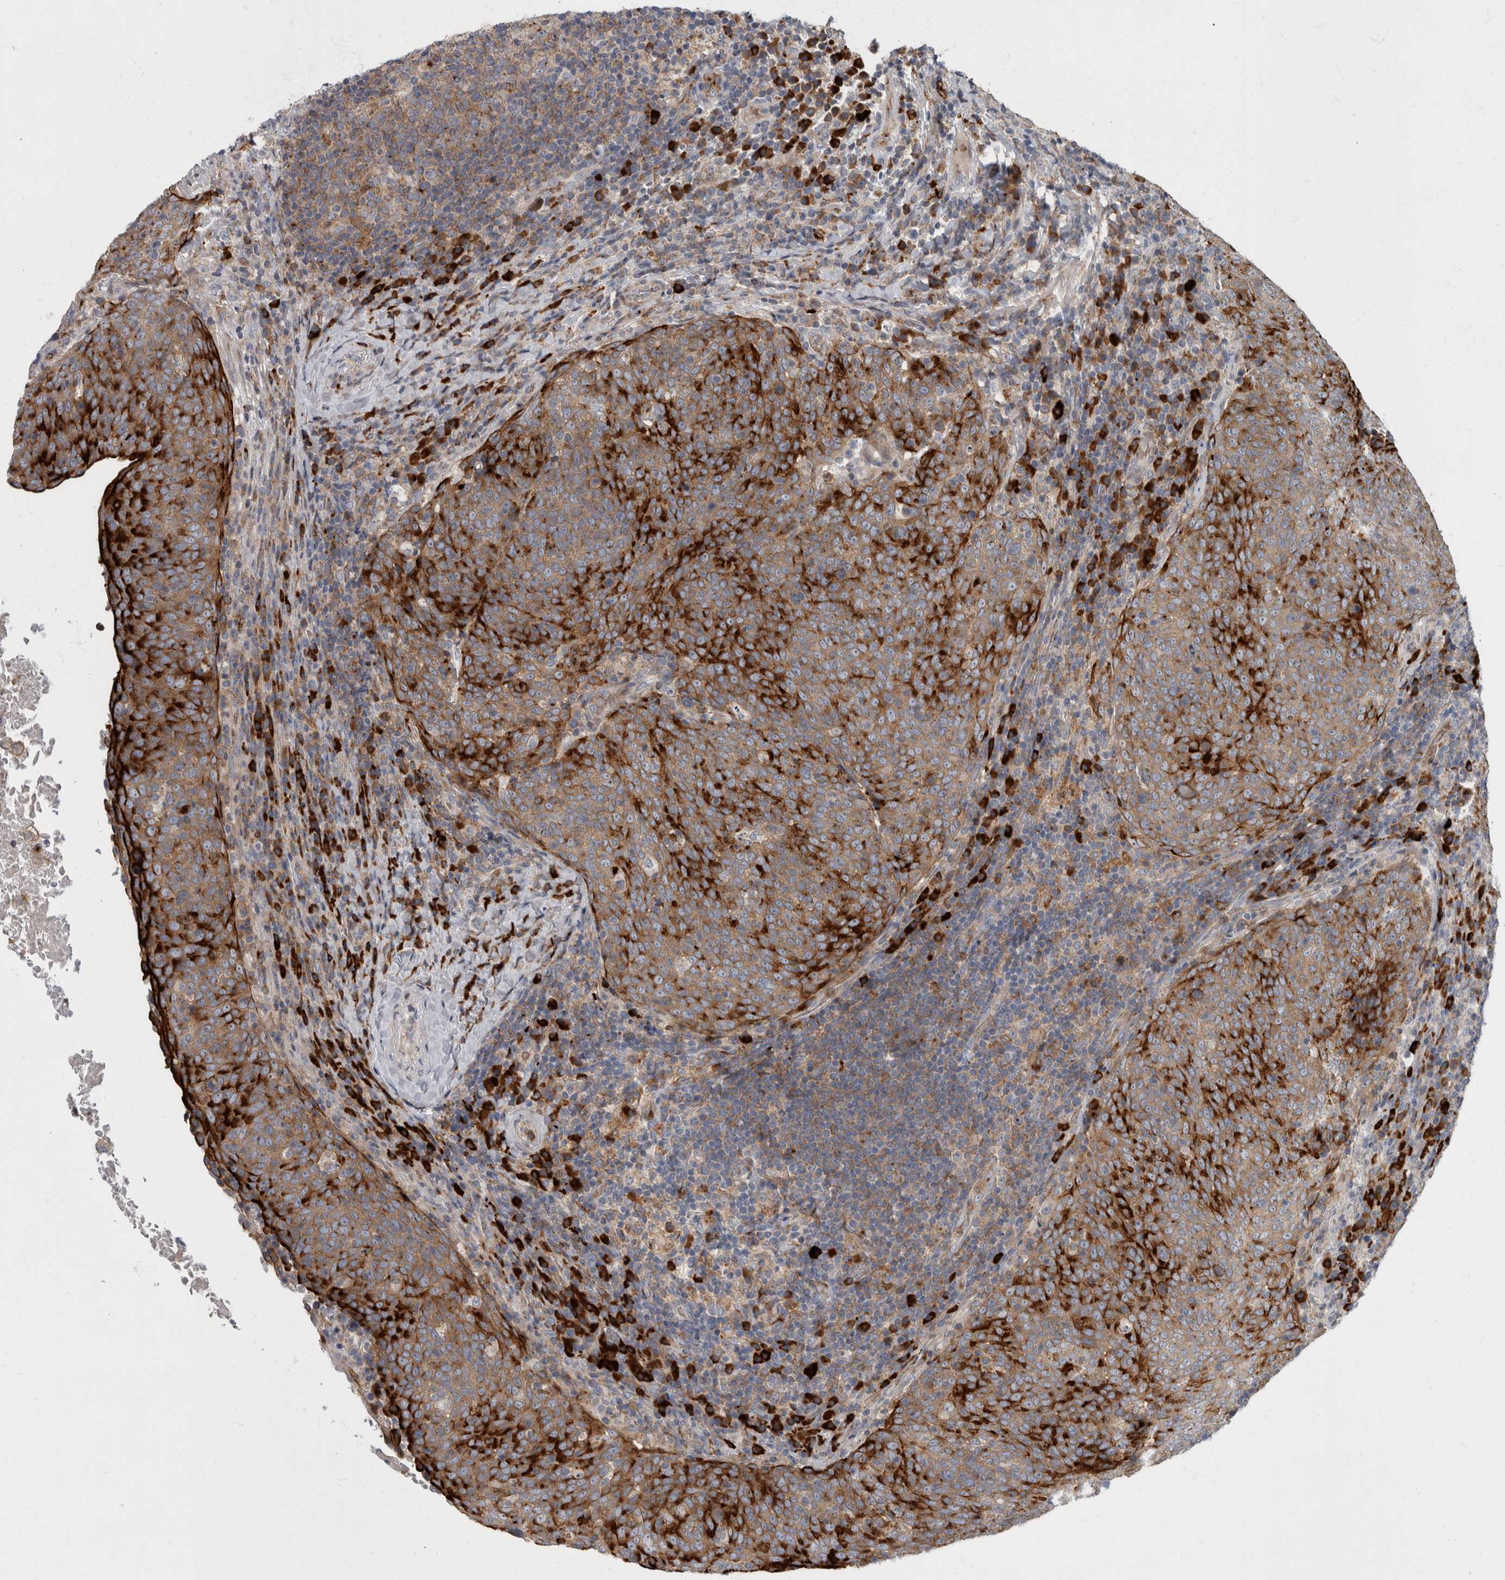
{"staining": {"intensity": "strong", "quantity": "25%-75%", "location": "cytoplasmic/membranous"}, "tissue": "head and neck cancer", "cell_type": "Tumor cells", "image_type": "cancer", "snomed": [{"axis": "morphology", "description": "Squamous cell carcinoma, NOS"}, {"axis": "morphology", "description": "Squamous cell carcinoma, metastatic, NOS"}, {"axis": "topography", "description": "Lymph node"}, {"axis": "topography", "description": "Head-Neck"}], "caption": "A high-resolution image shows immunohistochemistry (IHC) staining of head and neck cancer (metastatic squamous cell carcinoma), which displays strong cytoplasmic/membranous expression in approximately 25%-75% of tumor cells. (Stains: DAB (3,3'-diaminobenzidine) in brown, nuclei in blue, Microscopy: brightfield microscopy at high magnification).", "gene": "CDC42BPG", "patient": {"sex": "male", "age": 62}}